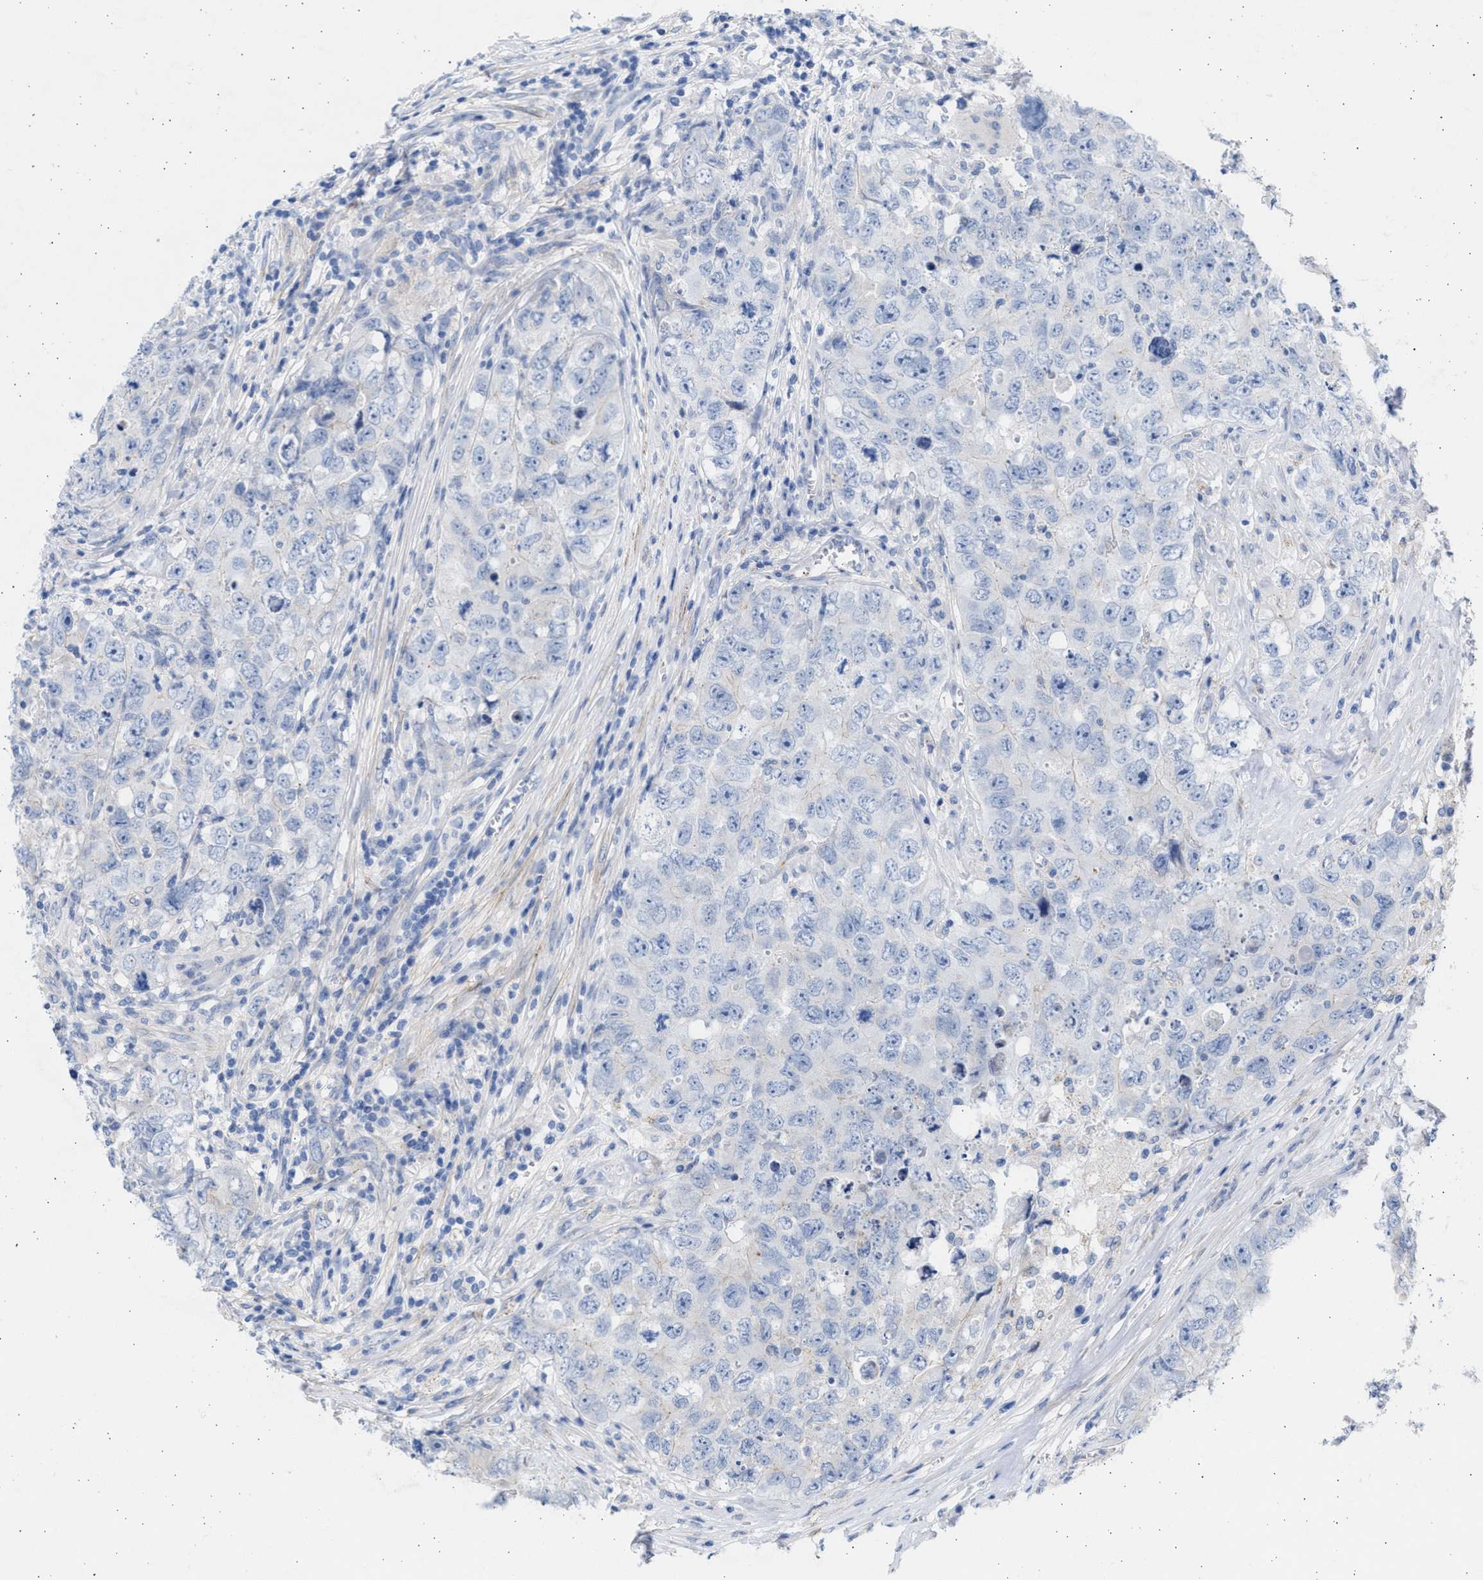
{"staining": {"intensity": "negative", "quantity": "none", "location": "none"}, "tissue": "testis cancer", "cell_type": "Tumor cells", "image_type": "cancer", "snomed": [{"axis": "morphology", "description": "Seminoma, NOS"}, {"axis": "morphology", "description": "Carcinoma, Embryonal, NOS"}, {"axis": "topography", "description": "Testis"}], "caption": "Immunohistochemical staining of testis seminoma displays no significant positivity in tumor cells.", "gene": "NBR1", "patient": {"sex": "male", "age": 43}}